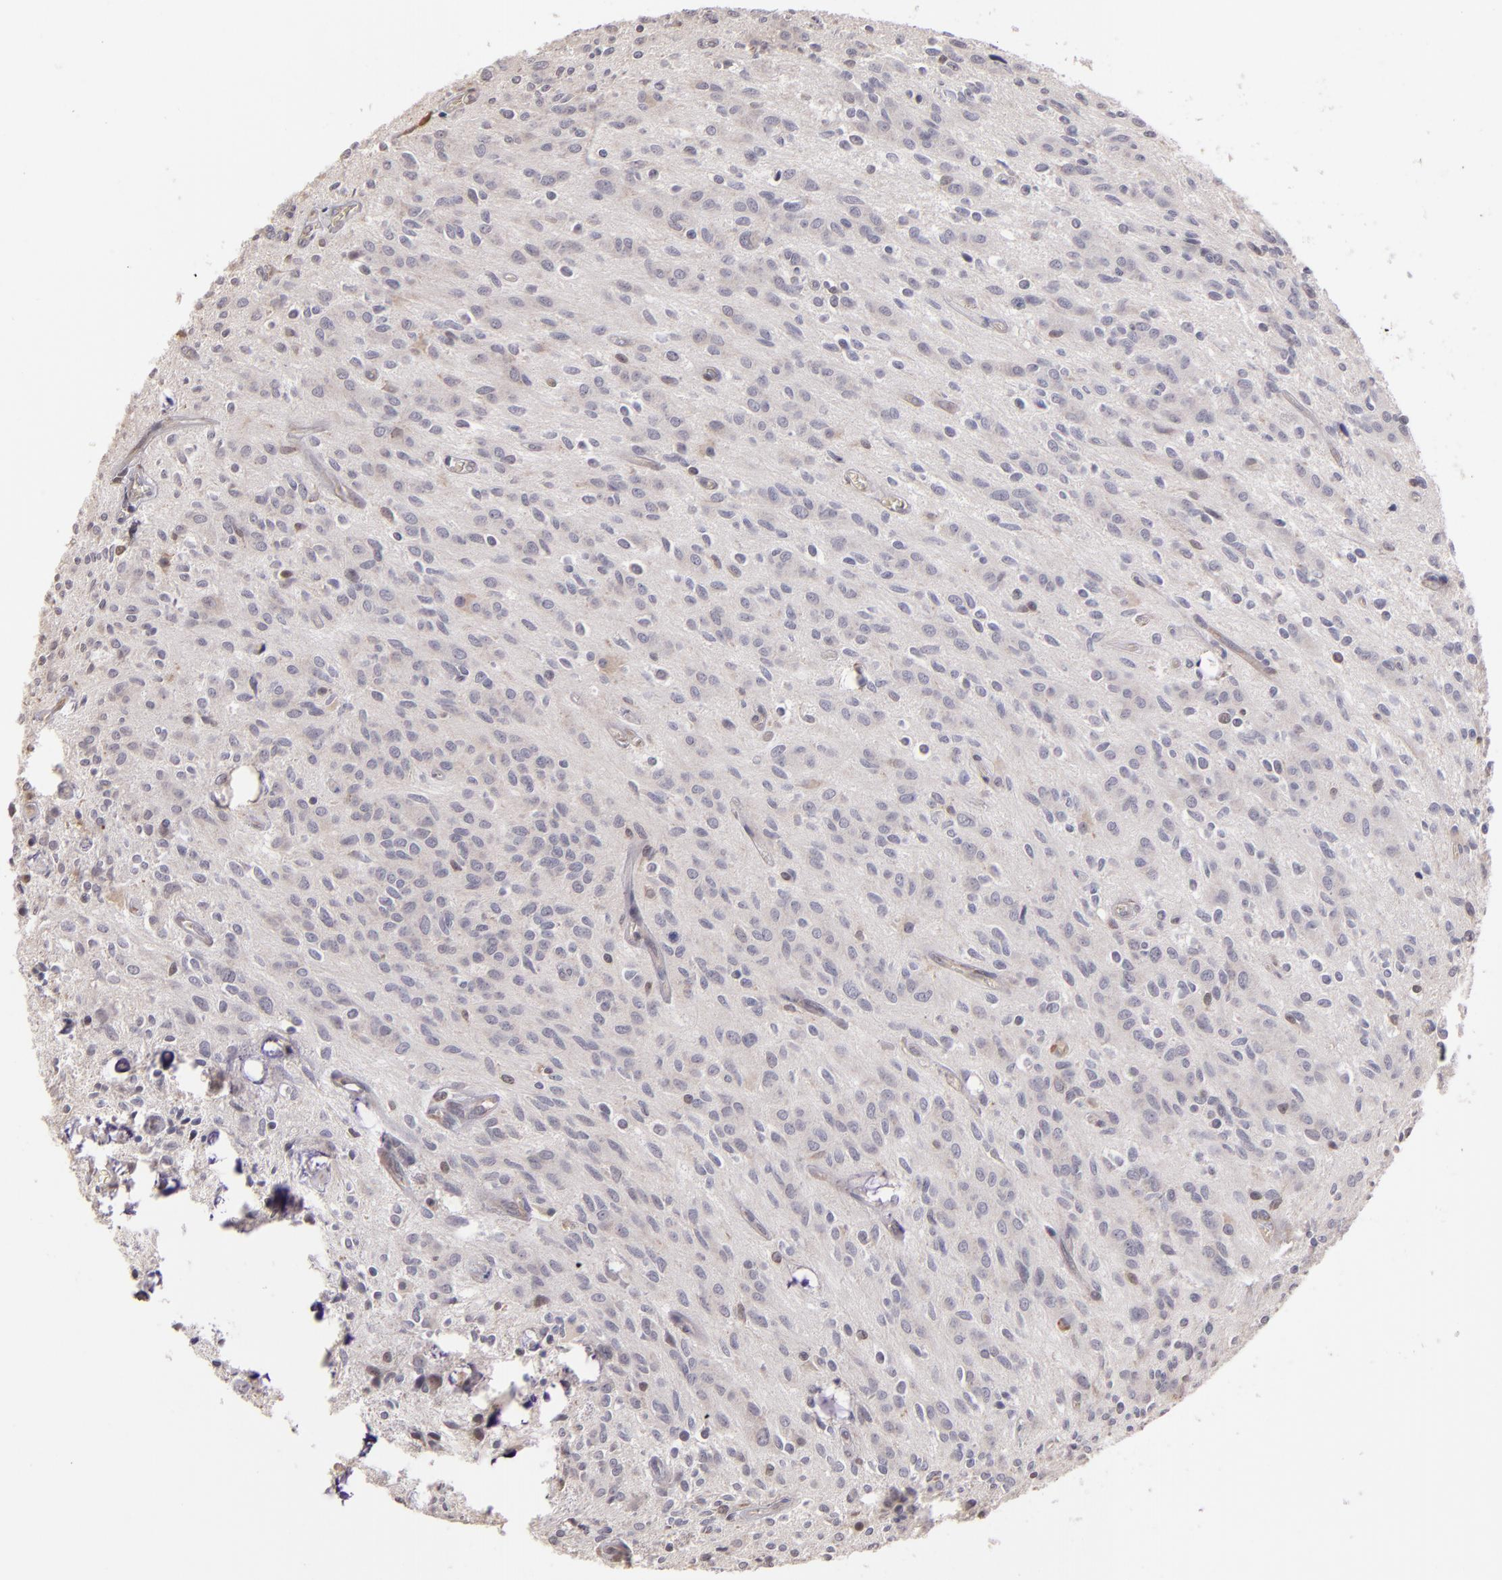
{"staining": {"intensity": "negative", "quantity": "none", "location": "none"}, "tissue": "glioma", "cell_type": "Tumor cells", "image_type": "cancer", "snomed": [{"axis": "morphology", "description": "Glioma, malignant, Low grade"}, {"axis": "topography", "description": "Brain"}], "caption": "A high-resolution image shows IHC staining of malignant glioma (low-grade), which shows no significant expression in tumor cells.", "gene": "CASP1", "patient": {"sex": "female", "age": 15}}